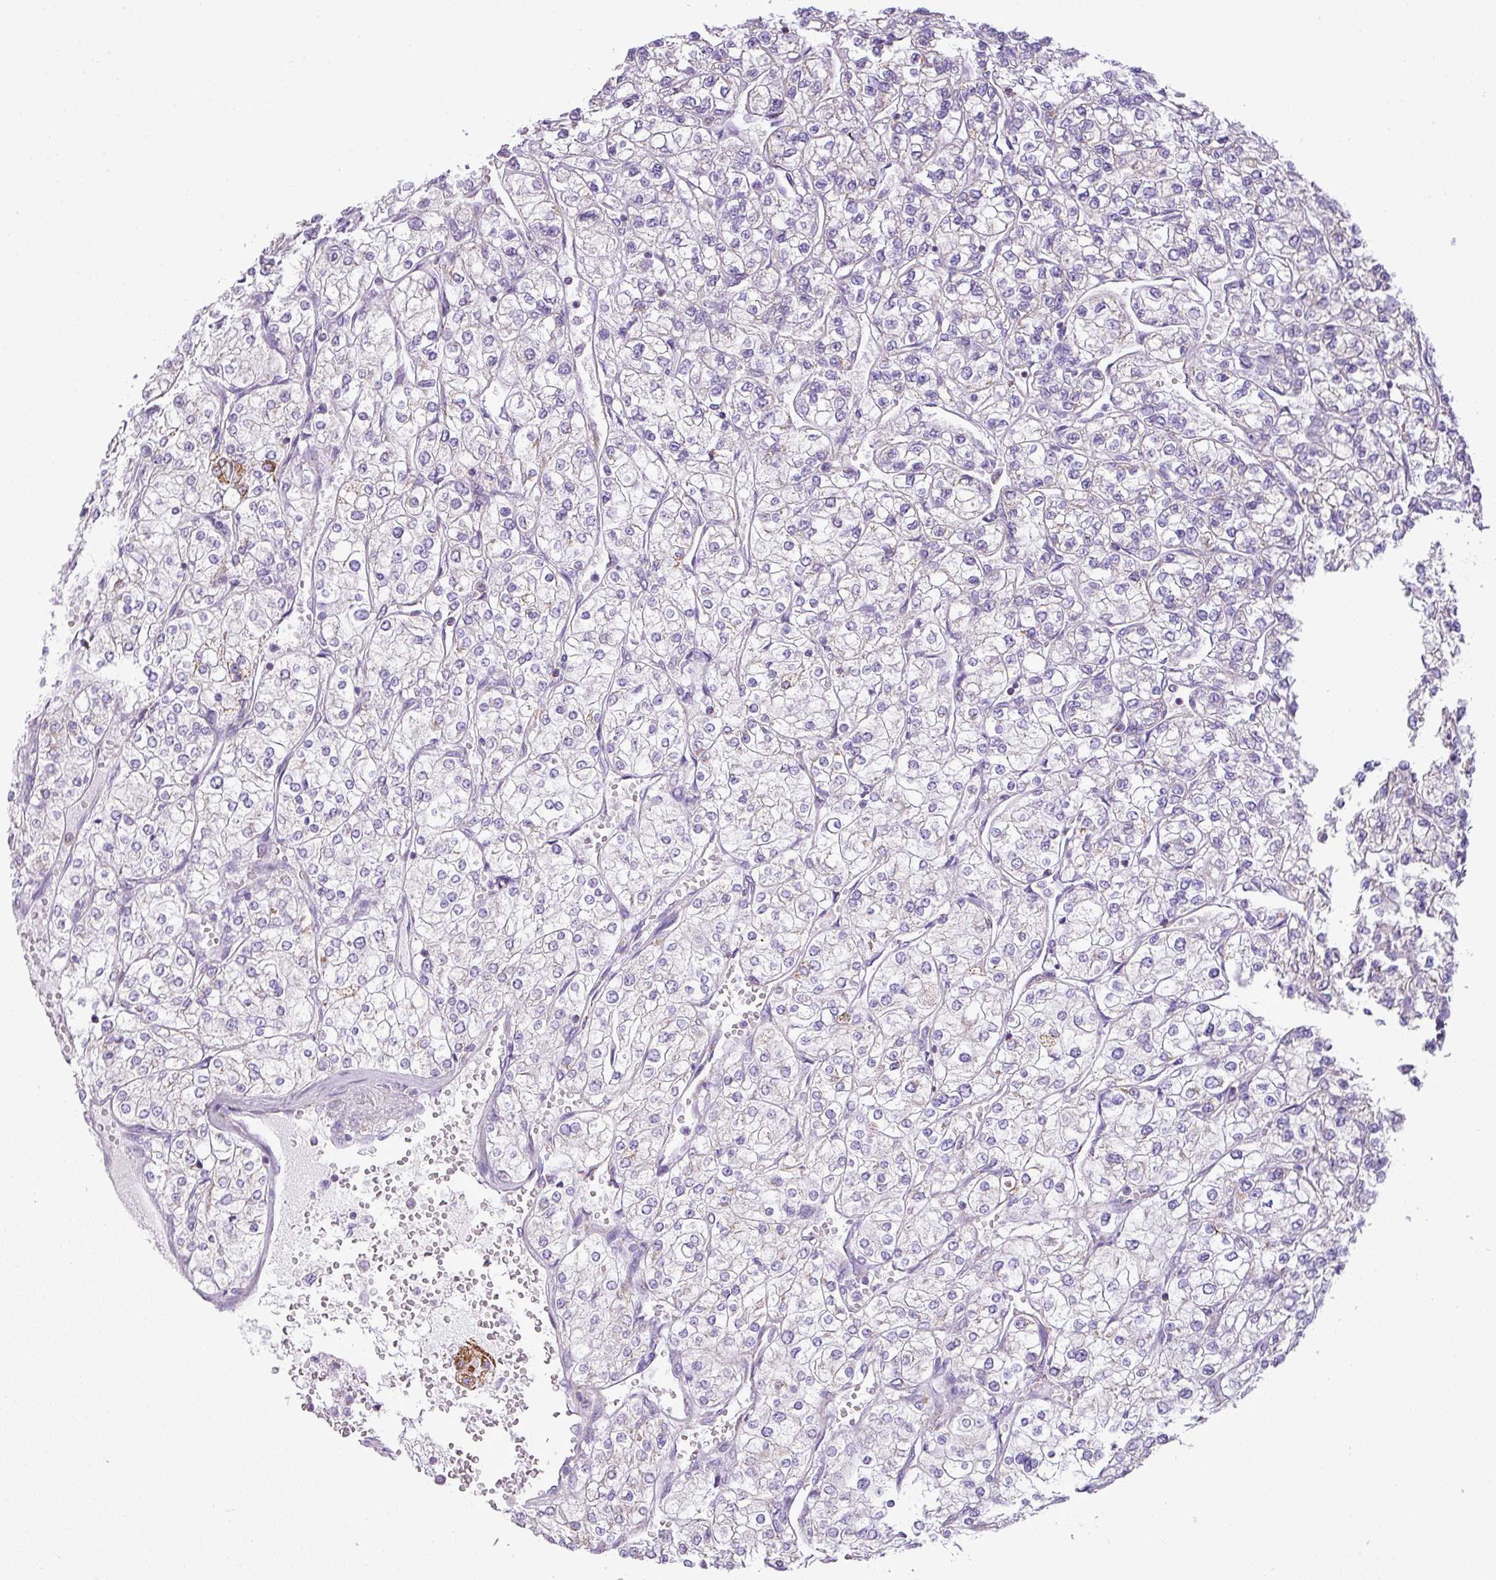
{"staining": {"intensity": "negative", "quantity": "none", "location": "none"}, "tissue": "renal cancer", "cell_type": "Tumor cells", "image_type": "cancer", "snomed": [{"axis": "morphology", "description": "Adenocarcinoma, NOS"}, {"axis": "topography", "description": "Kidney"}], "caption": "Immunohistochemistry (IHC) of human renal cancer shows no staining in tumor cells. Nuclei are stained in blue.", "gene": "ZNF81", "patient": {"sex": "male", "age": 80}}